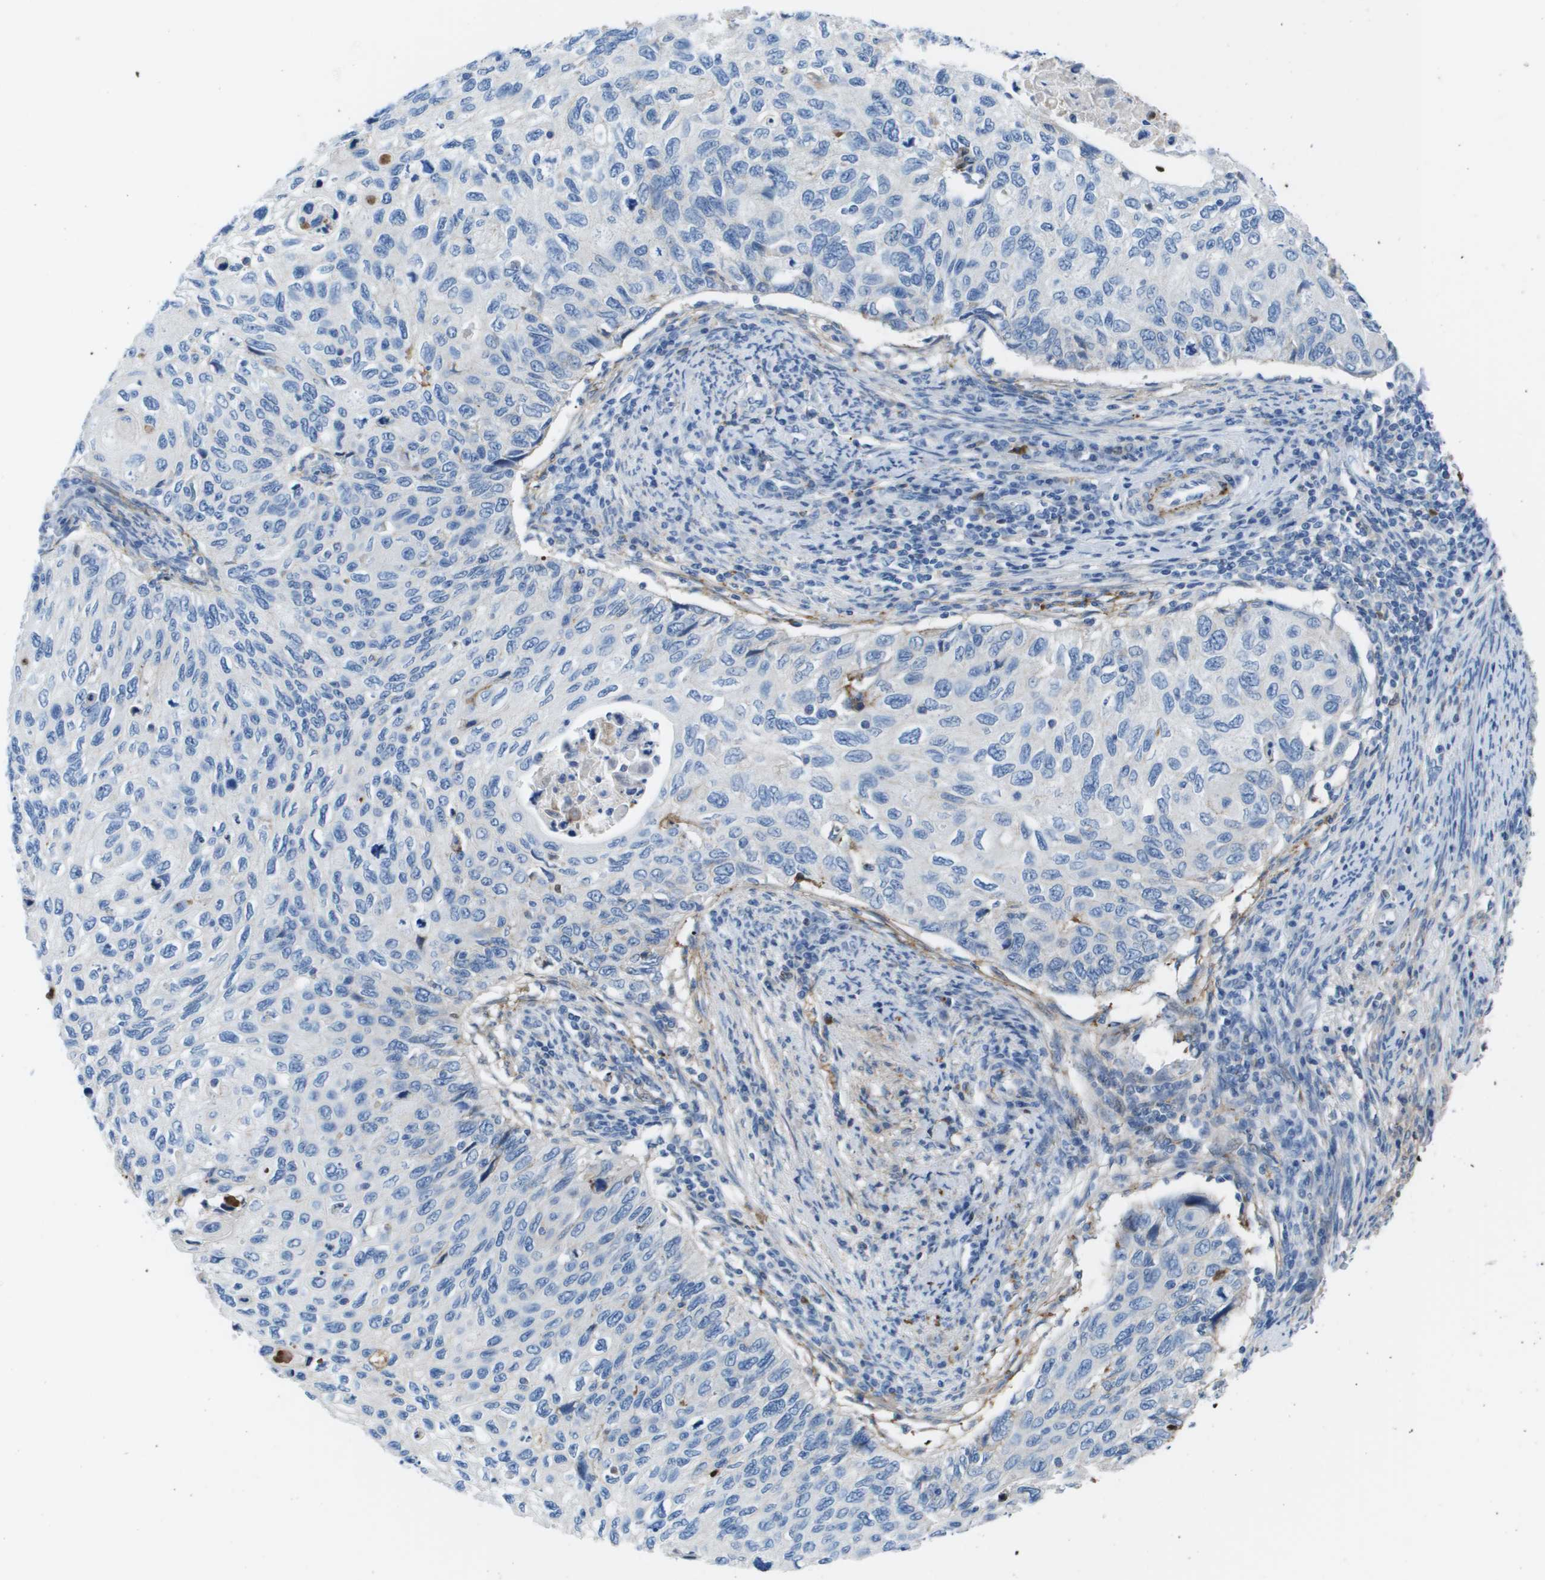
{"staining": {"intensity": "negative", "quantity": "none", "location": "none"}, "tissue": "cervical cancer", "cell_type": "Tumor cells", "image_type": "cancer", "snomed": [{"axis": "morphology", "description": "Squamous cell carcinoma, NOS"}, {"axis": "topography", "description": "Cervix"}], "caption": "Immunohistochemical staining of cervical squamous cell carcinoma shows no significant positivity in tumor cells.", "gene": "VTN", "patient": {"sex": "female", "age": 70}}